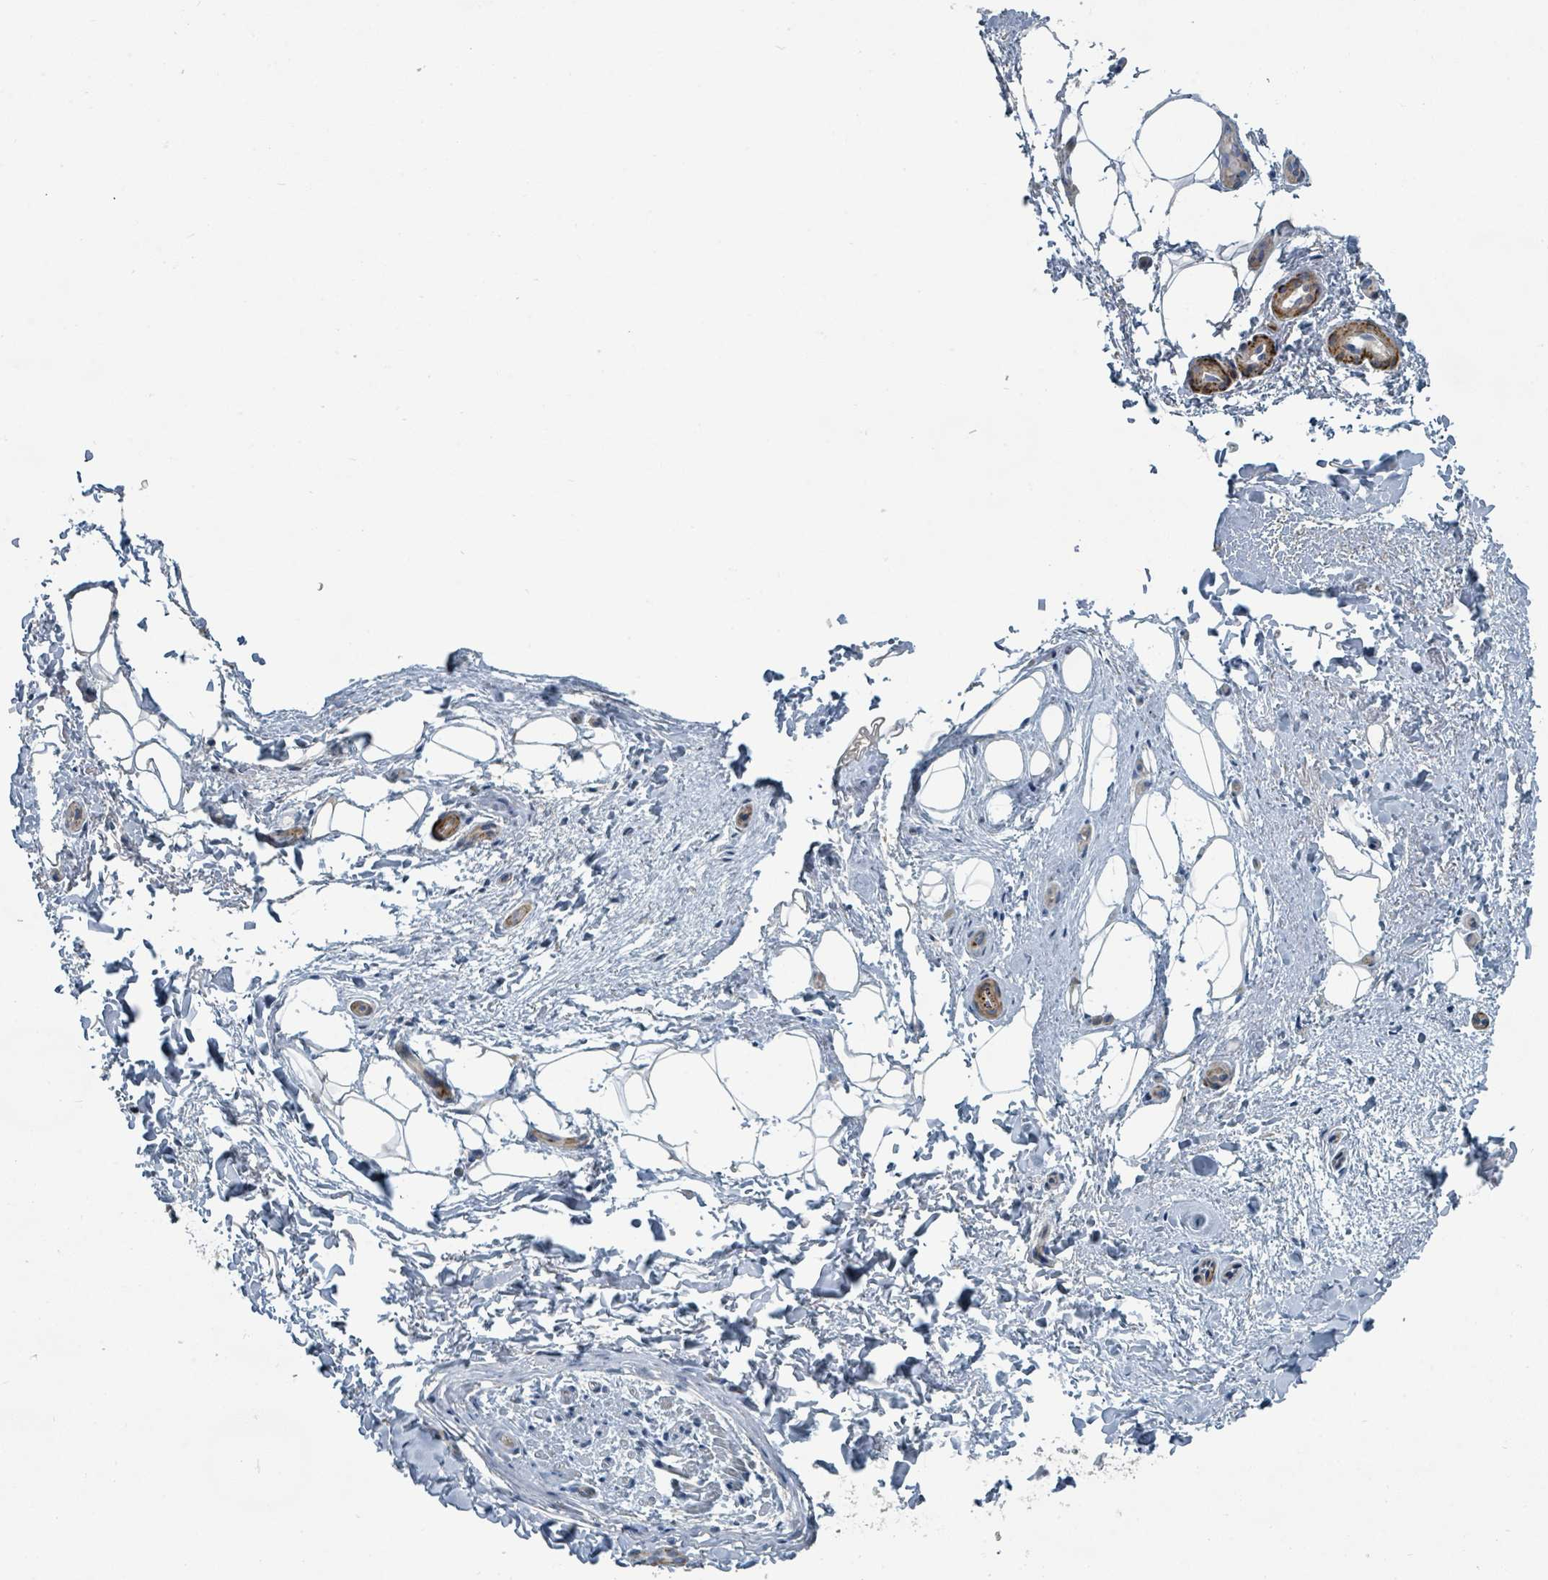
{"staining": {"intensity": "negative", "quantity": "none", "location": "none"}, "tissue": "adipose tissue", "cell_type": "Adipocytes", "image_type": "normal", "snomed": [{"axis": "morphology", "description": "Normal tissue, NOS"}, {"axis": "topography", "description": "Peripheral nerve tissue"}], "caption": "Immunohistochemistry micrograph of benign human adipose tissue stained for a protein (brown), which displays no positivity in adipocytes.", "gene": "SLC44A5", "patient": {"sex": "female", "age": 61}}